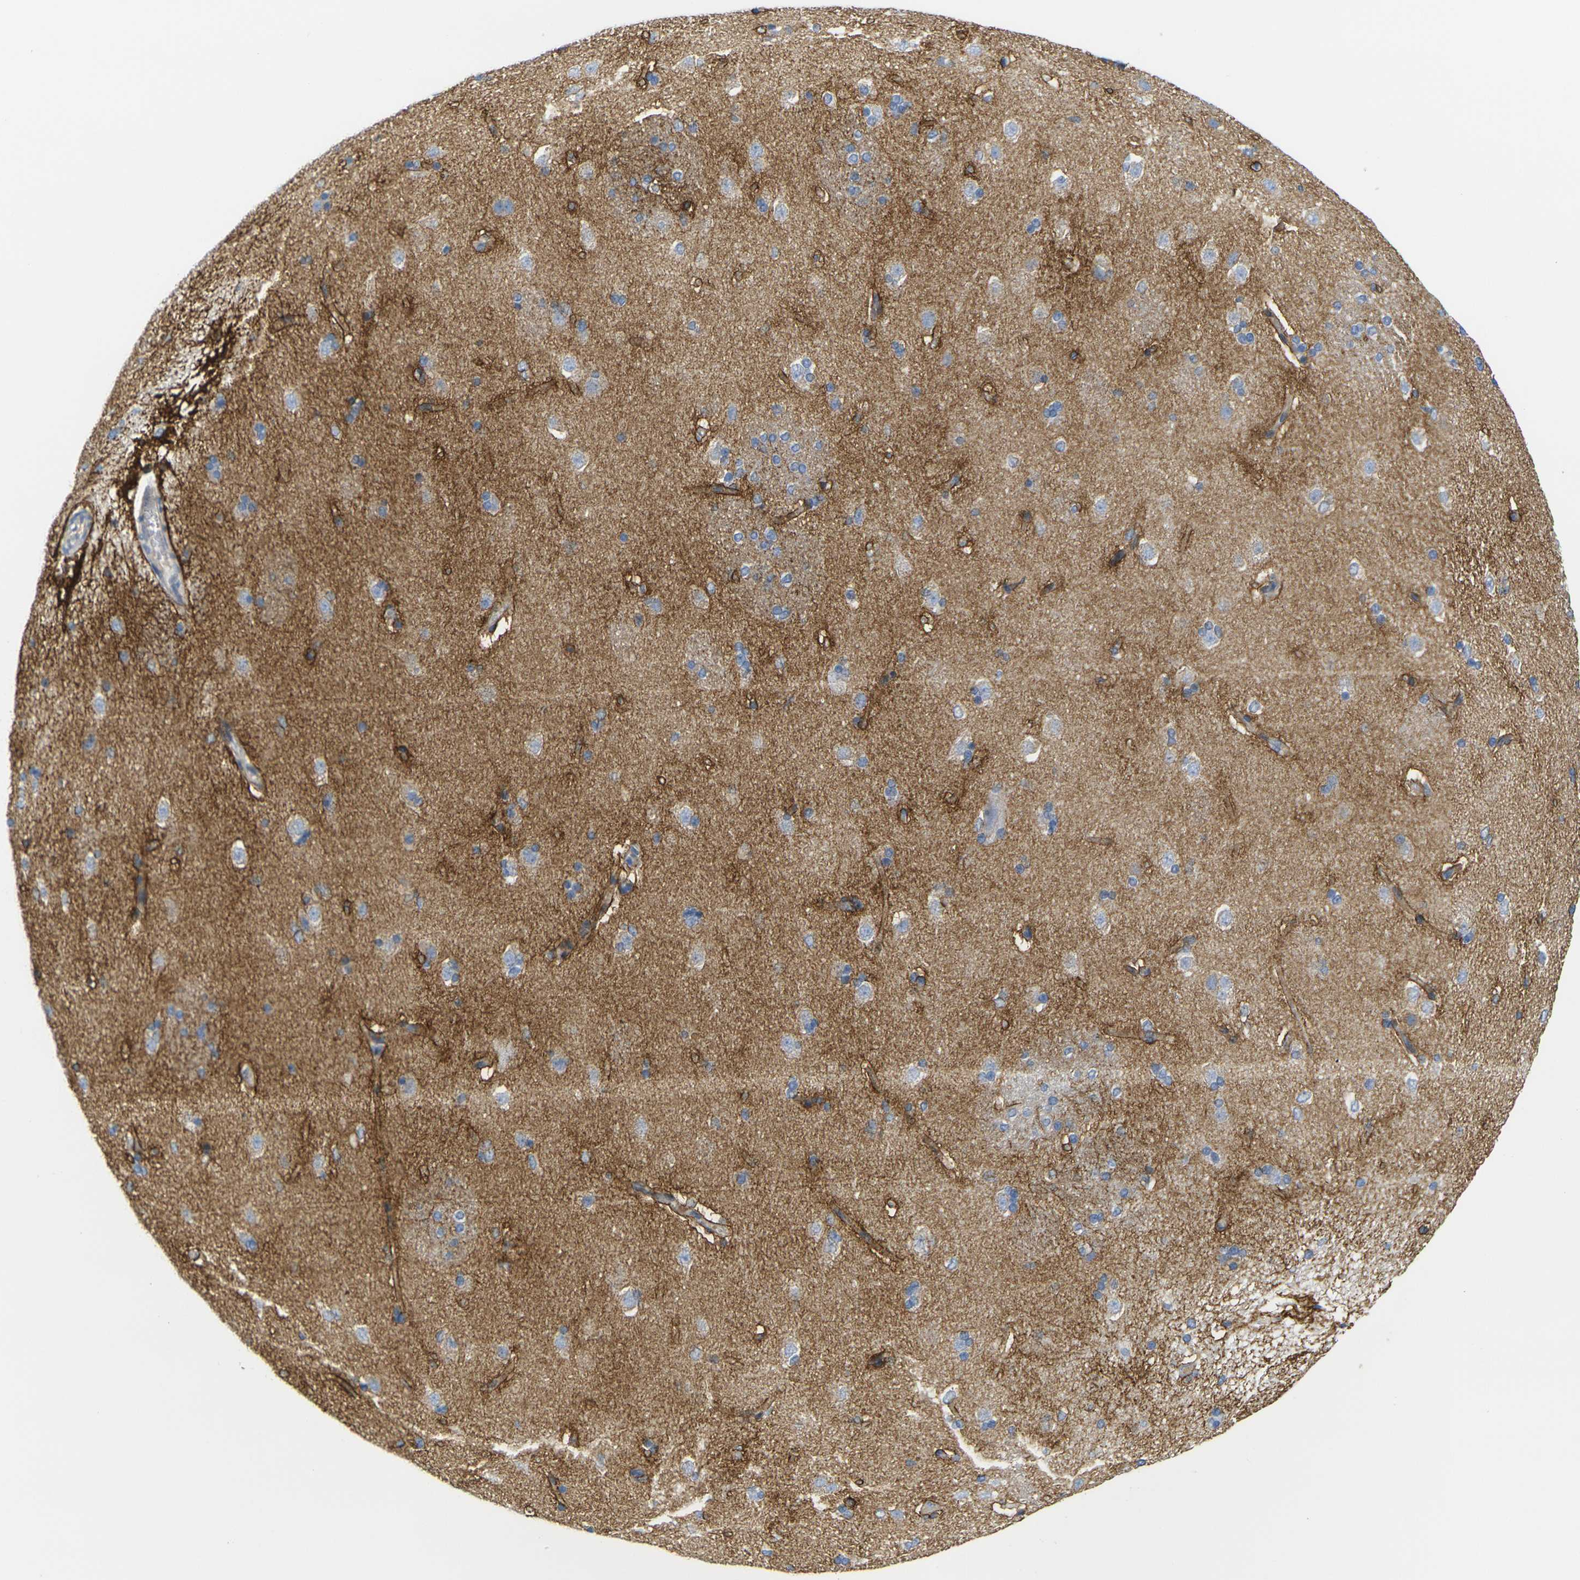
{"staining": {"intensity": "moderate", "quantity": "<25%", "location": "cytoplasmic/membranous"}, "tissue": "caudate", "cell_type": "Glial cells", "image_type": "normal", "snomed": [{"axis": "morphology", "description": "Normal tissue, NOS"}, {"axis": "topography", "description": "Lateral ventricle wall"}], "caption": "Immunohistochemical staining of normal human caudate exhibits moderate cytoplasmic/membranous protein staining in approximately <25% of glial cells.", "gene": "OTOF", "patient": {"sex": "female", "age": 19}}